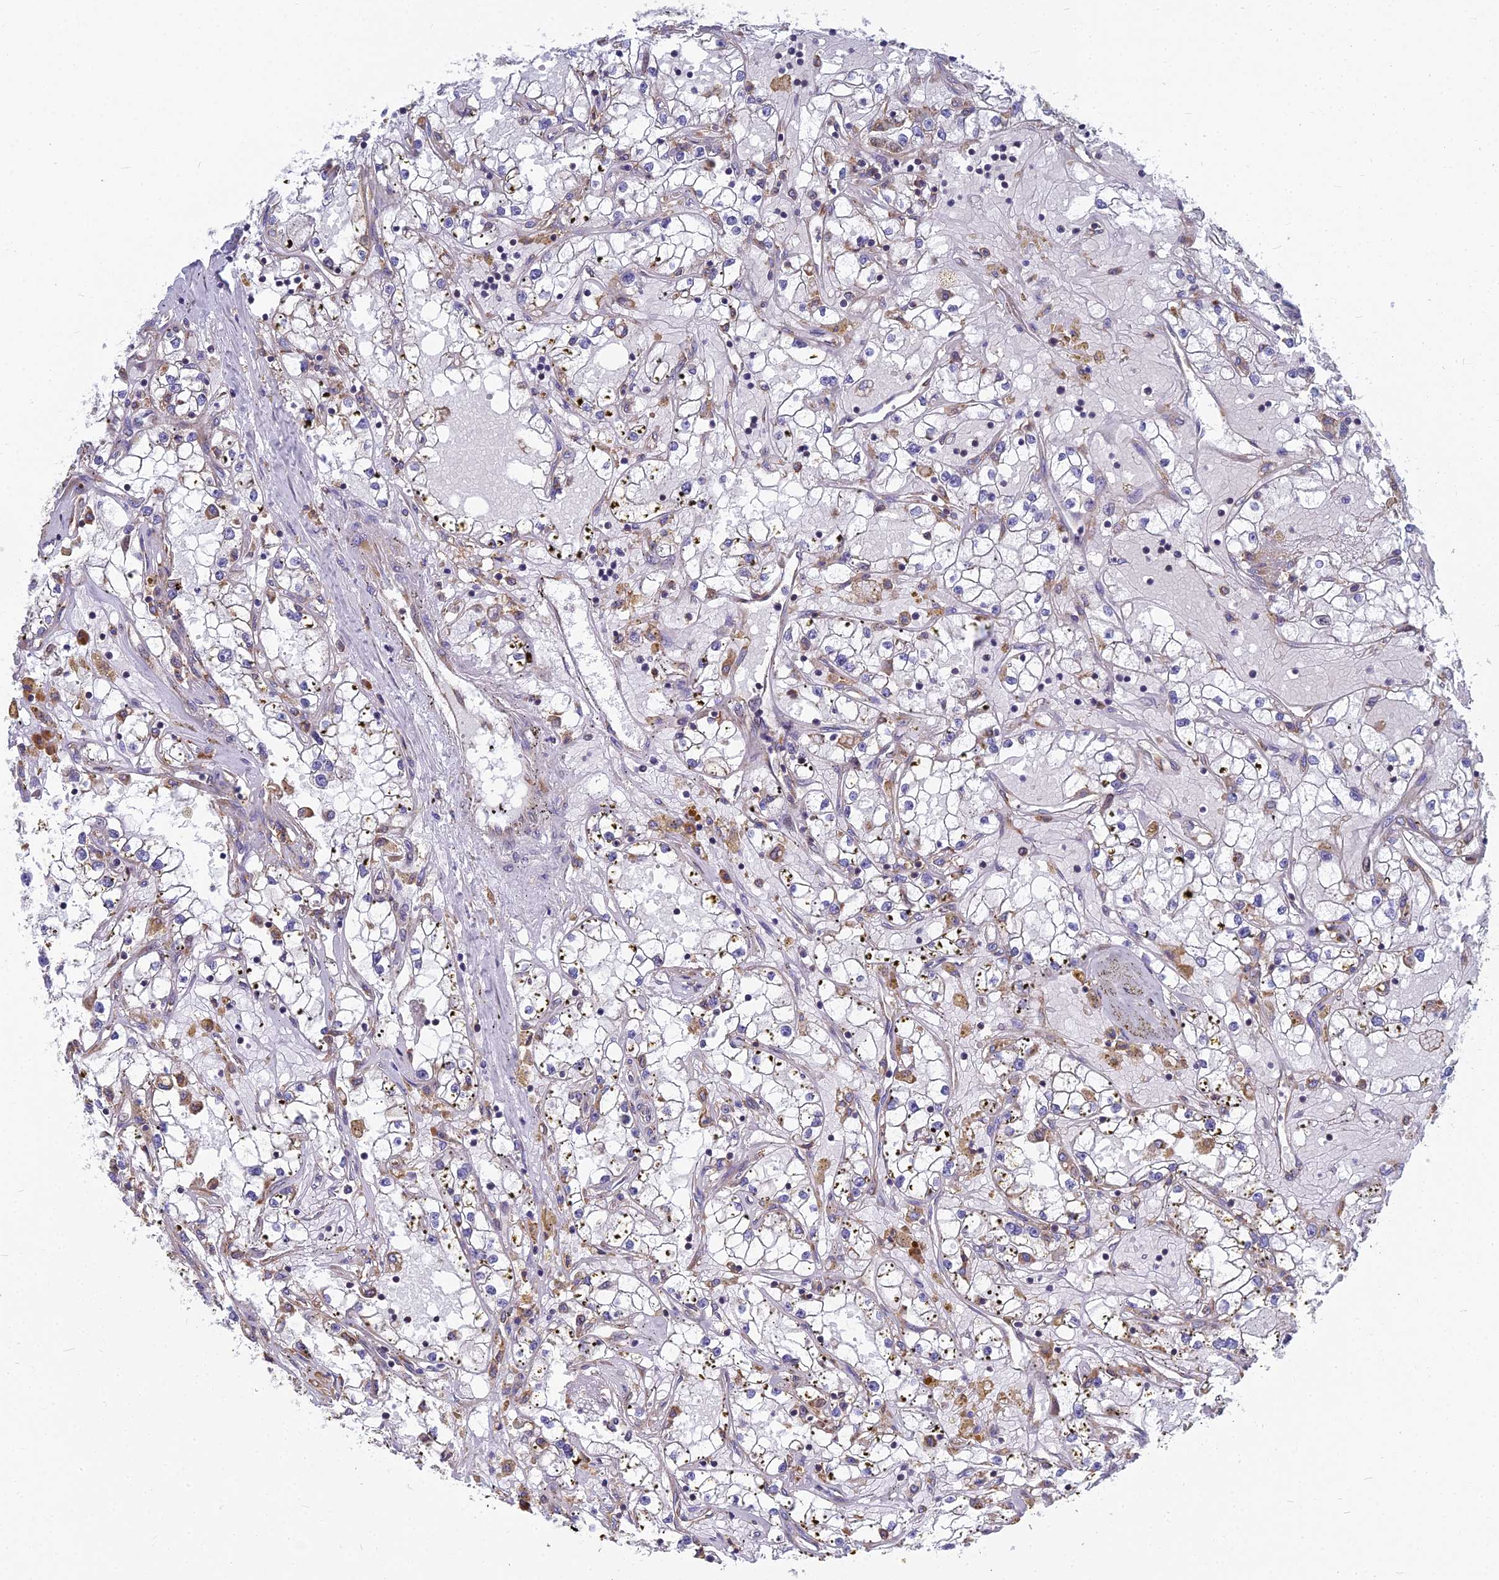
{"staining": {"intensity": "negative", "quantity": "none", "location": "none"}, "tissue": "renal cancer", "cell_type": "Tumor cells", "image_type": "cancer", "snomed": [{"axis": "morphology", "description": "Adenocarcinoma, NOS"}, {"axis": "topography", "description": "Kidney"}], "caption": "Histopathology image shows no significant protein expression in tumor cells of renal adenocarcinoma.", "gene": "KIAA1143", "patient": {"sex": "male", "age": 56}}